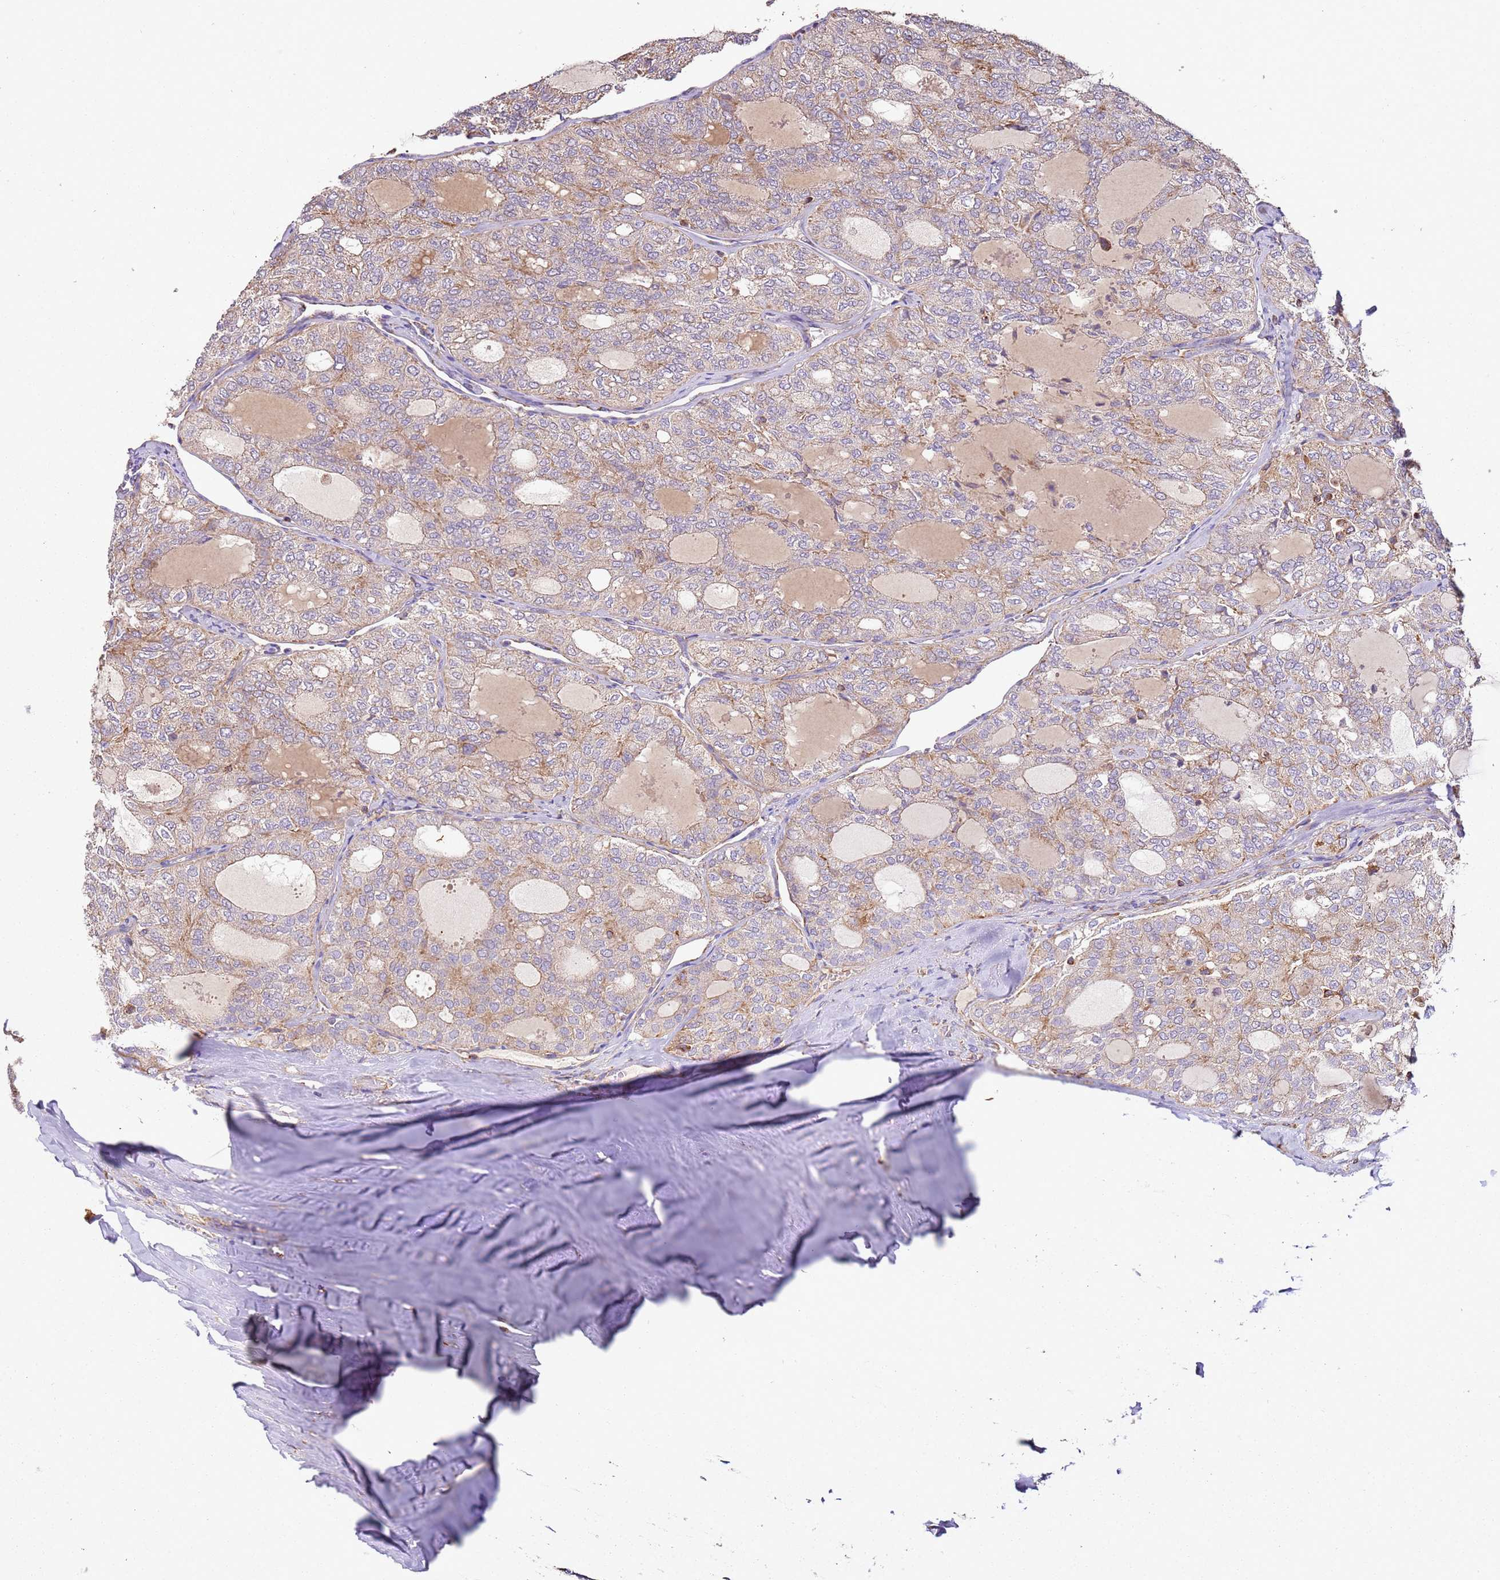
{"staining": {"intensity": "weak", "quantity": "25%-75%", "location": "cytoplasmic/membranous"}, "tissue": "thyroid cancer", "cell_type": "Tumor cells", "image_type": "cancer", "snomed": [{"axis": "morphology", "description": "Follicular adenoma carcinoma, NOS"}, {"axis": "topography", "description": "Thyroid gland"}], "caption": "About 25%-75% of tumor cells in follicular adenoma carcinoma (thyroid) display weak cytoplasmic/membranous protein staining as visualized by brown immunohistochemical staining.", "gene": "RMND5A", "patient": {"sex": "male", "age": 75}}